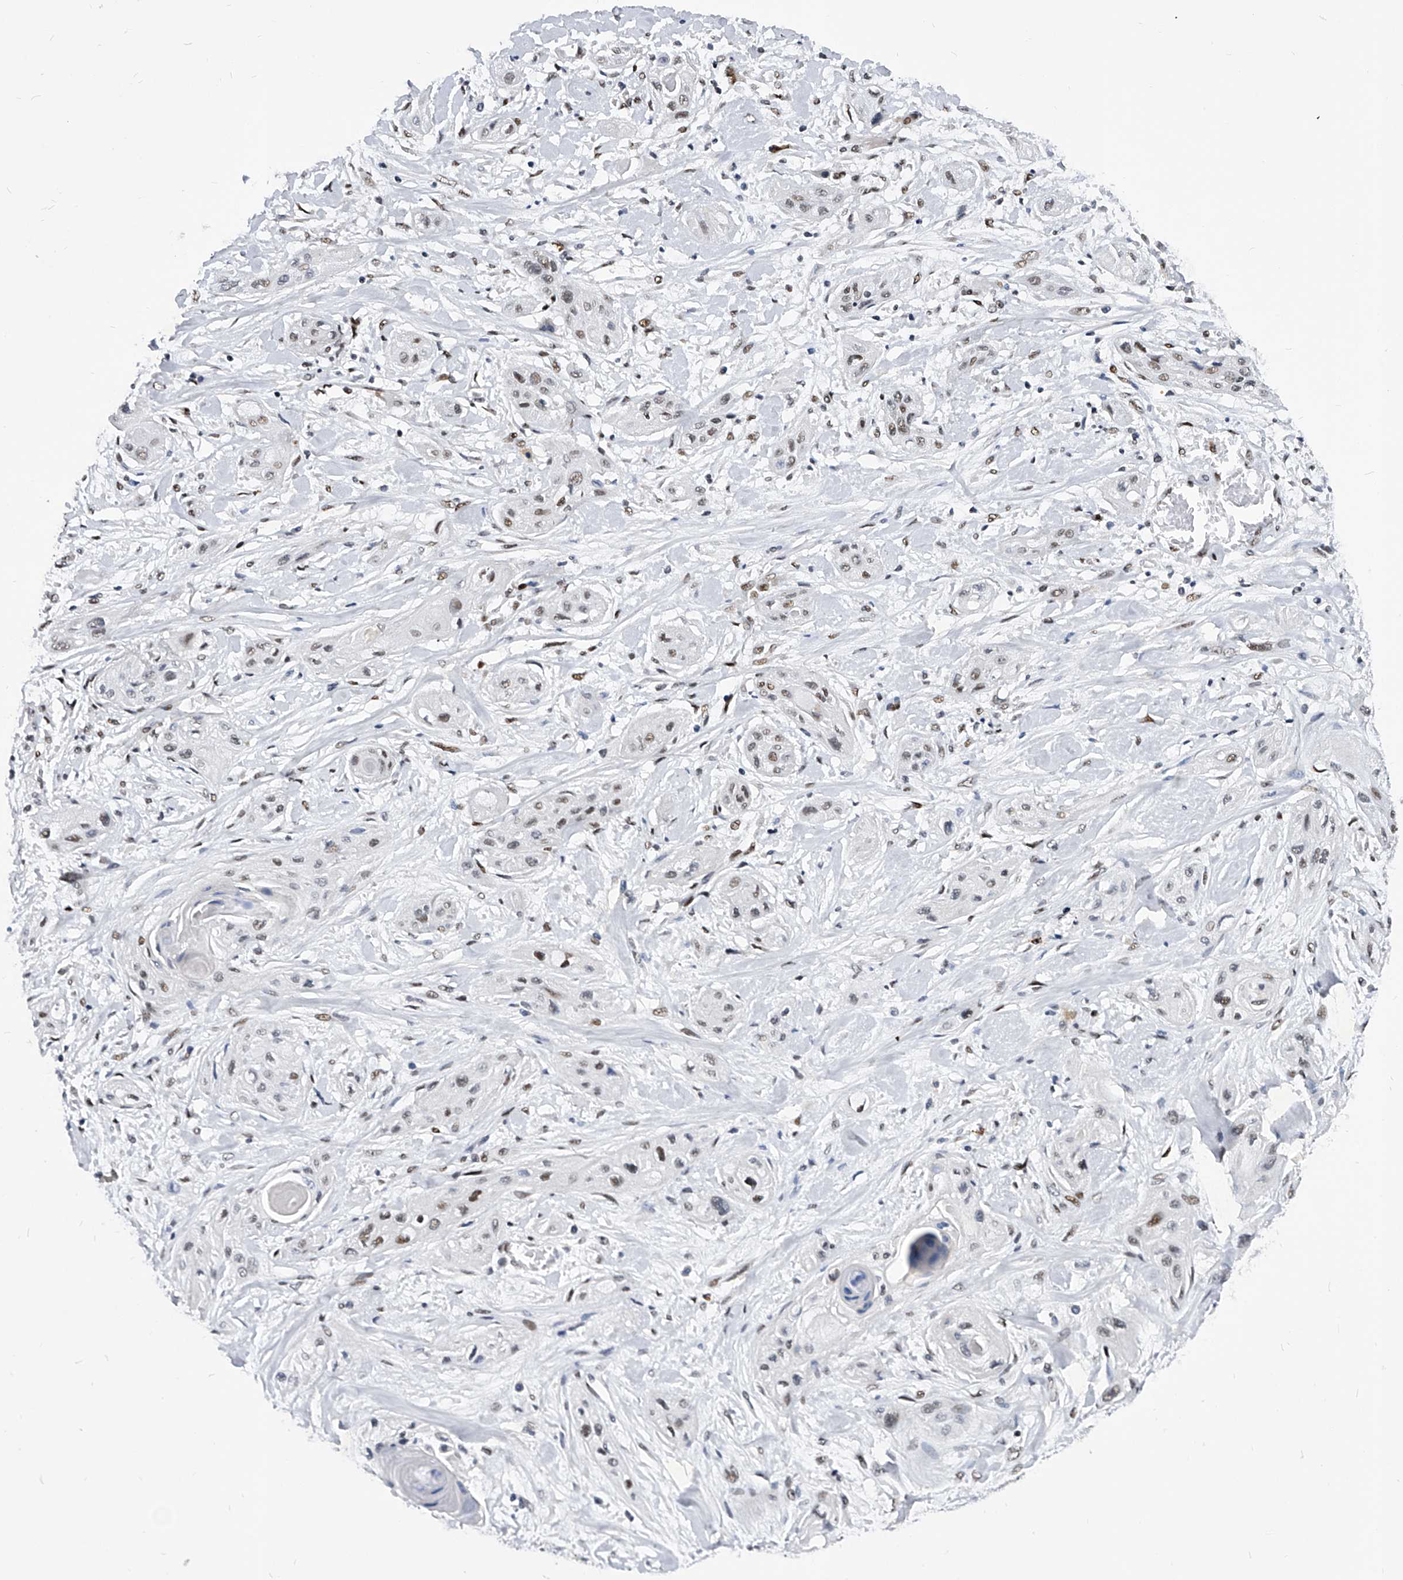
{"staining": {"intensity": "weak", "quantity": "25%-75%", "location": "nuclear"}, "tissue": "lung cancer", "cell_type": "Tumor cells", "image_type": "cancer", "snomed": [{"axis": "morphology", "description": "Squamous cell carcinoma, NOS"}, {"axis": "topography", "description": "Lung"}], "caption": "Protein expression analysis of human lung cancer (squamous cell carcinoma) reveals weak nuclear staining in about 25%-75% of tumor cells.", "gene": "TESK2", "patient": {"sex": "female", "age": 47}}